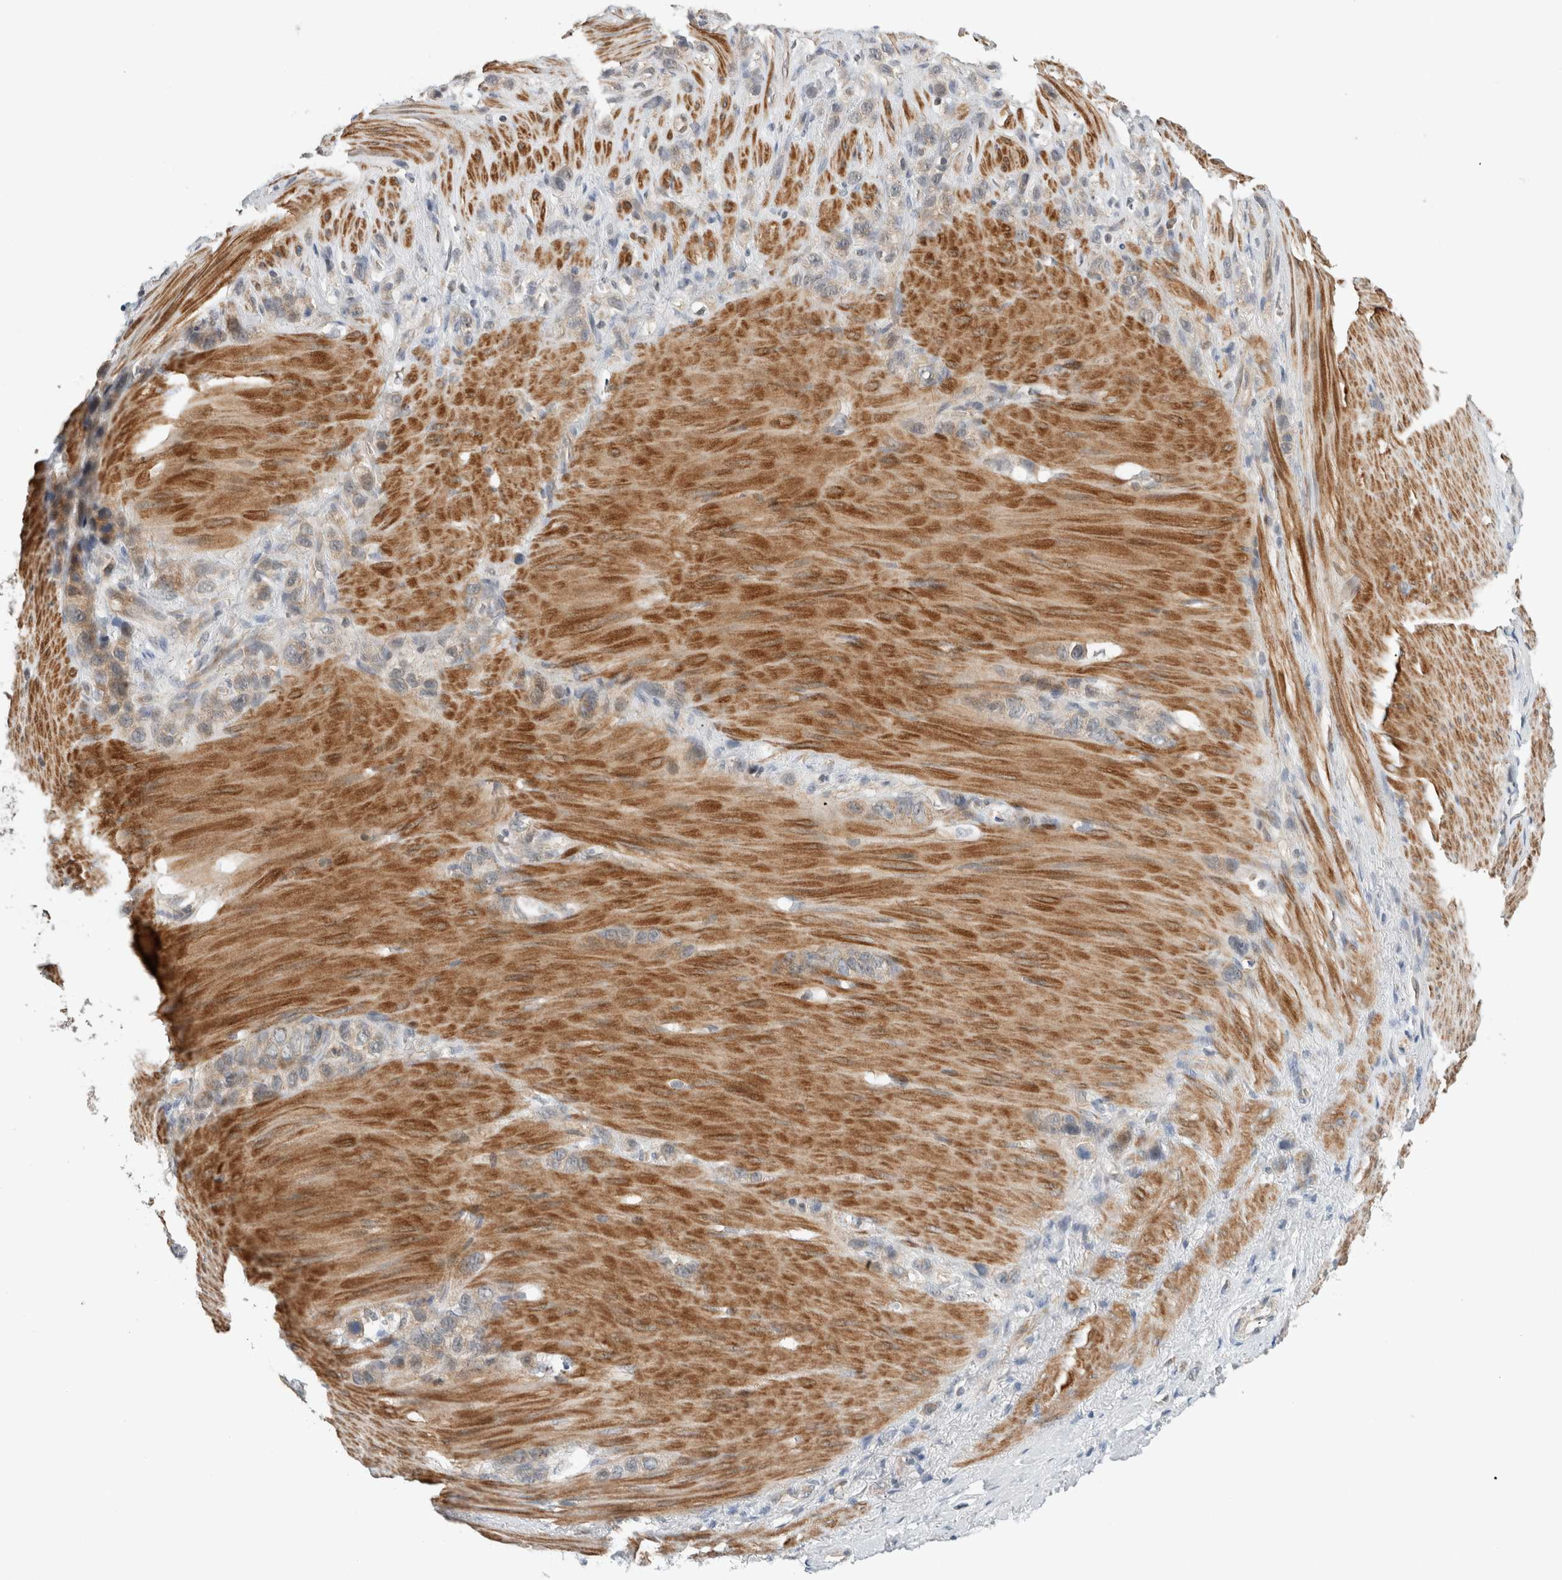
{"staining": {"intensity": "weak", "quantity": "<25%", "location": "cytoplasmic/membranous"}, "tissue": "stomach cancer", "cell_type": "Tumor cells", "image_type": "cancer", "snomed": [{"axis": "morphology", "description": "Normal tissue, NOS"}, {"axis": "morphology", "description": "Adenocarcinoma, NOS"}, {"axis": "morphology", "description": "Adenocarcinoma, High grade"}, {"axis": "topography", "description": "Stomach, upper"}, {"axis": "topography", "description": "Stomach"}], "caption": "Immunohistochemistry image of neoplastic tissue: adenocarcinoma (stomach) stained with DAB (3,3'-diaminobenzidine) shows no significant protein expression in tumor cells.", "gene": "ERCC6L2", "patient": {"sex": "female", "age": 65}}